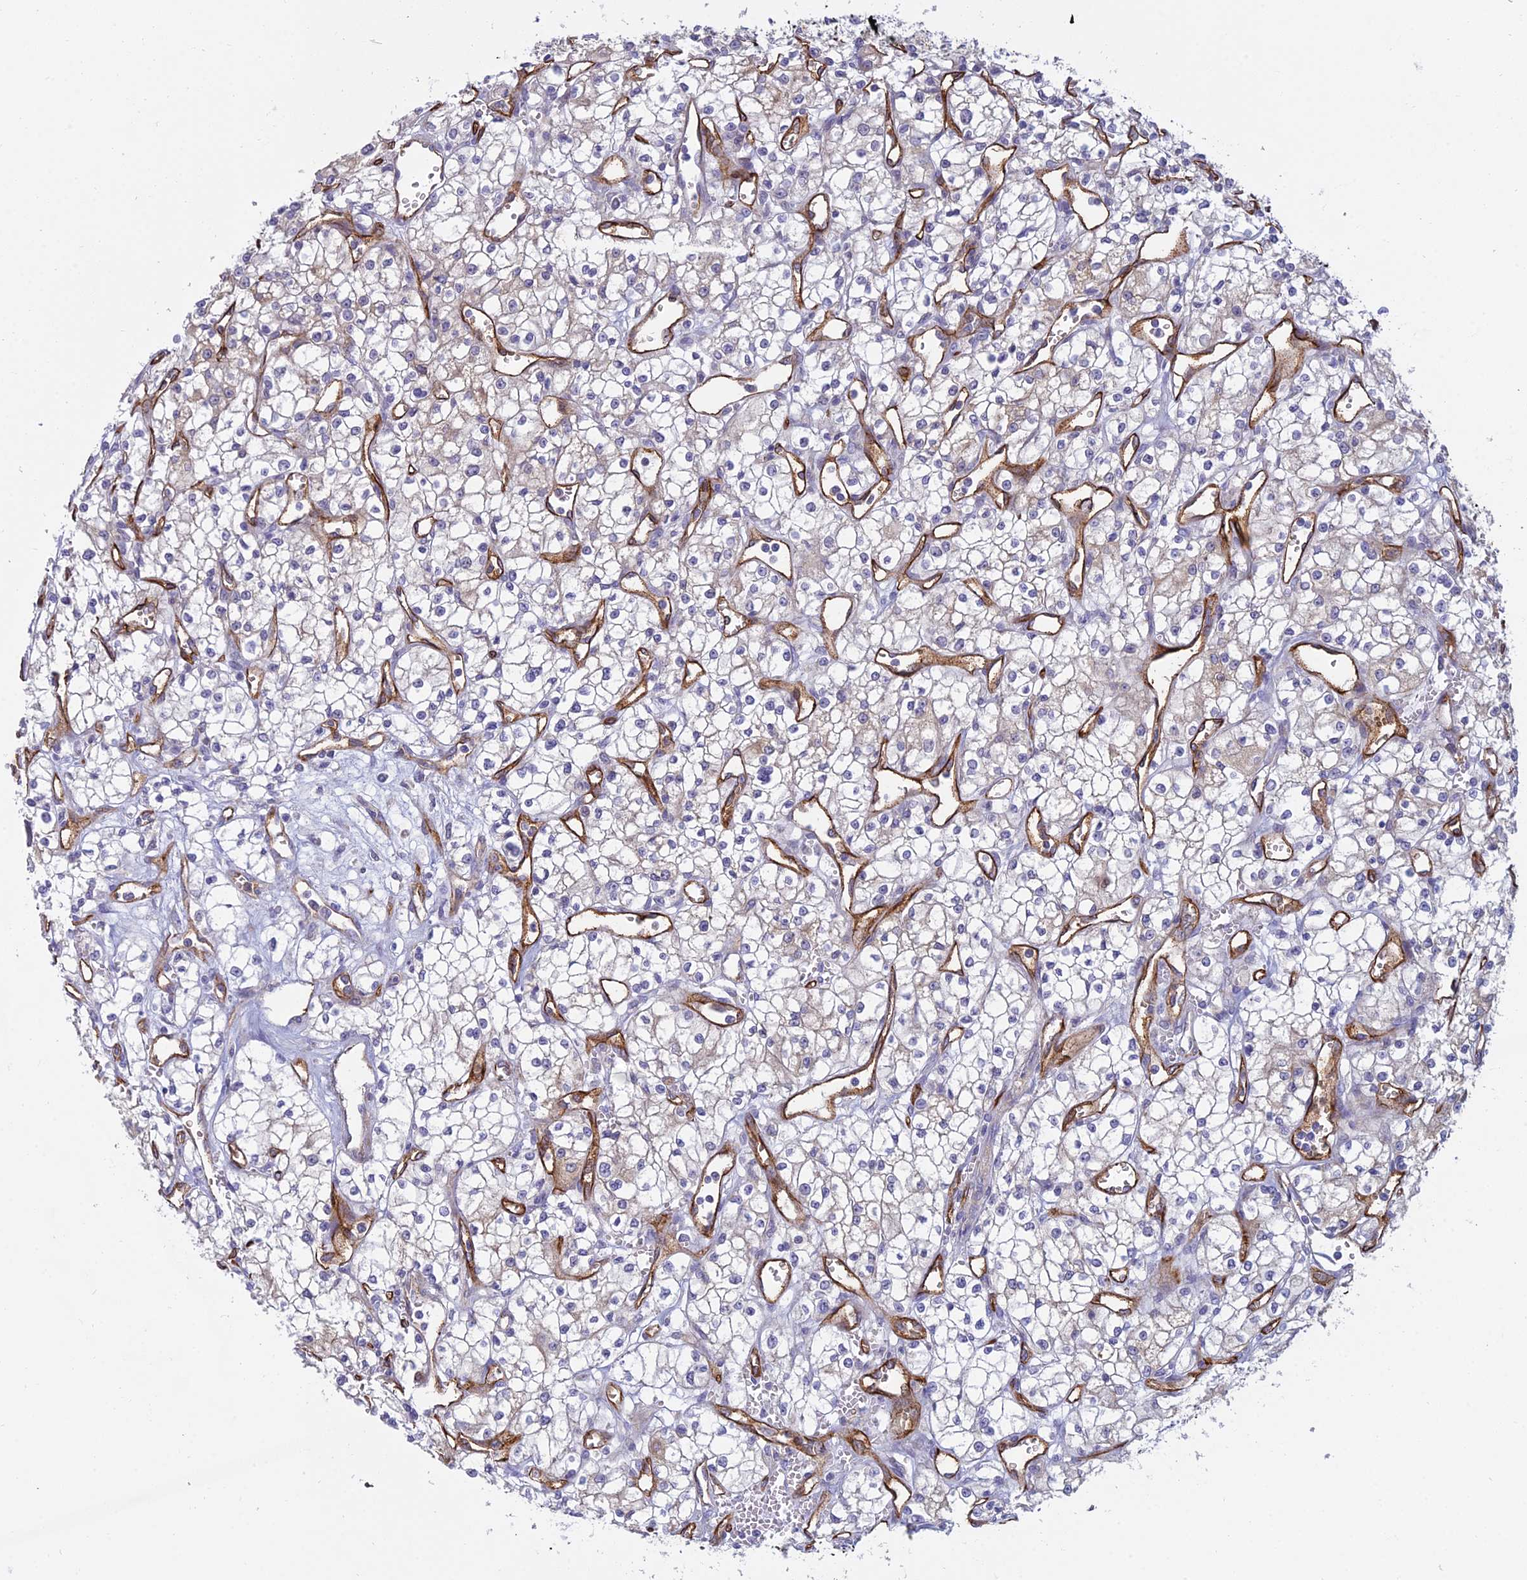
{"staining": {"intensity": "negative", "quantity": "none", "location": "none"}, "tissue": "renal cancer", "cell_type": "Tumor cells", "image_type": "cancer", "snomed": [{"axis": "morphology", "description": "Adenocarcinoma, NOS"}, {"axis": "topography", "description": "Kidney"}], "caption": "Human renal cancer (adenocarcinoma) stained for a protein using immunohistochemistry reveals no expression in tumor cells.", "gene": "DUS2", "patient": {"sex": "male", "age": 59}}